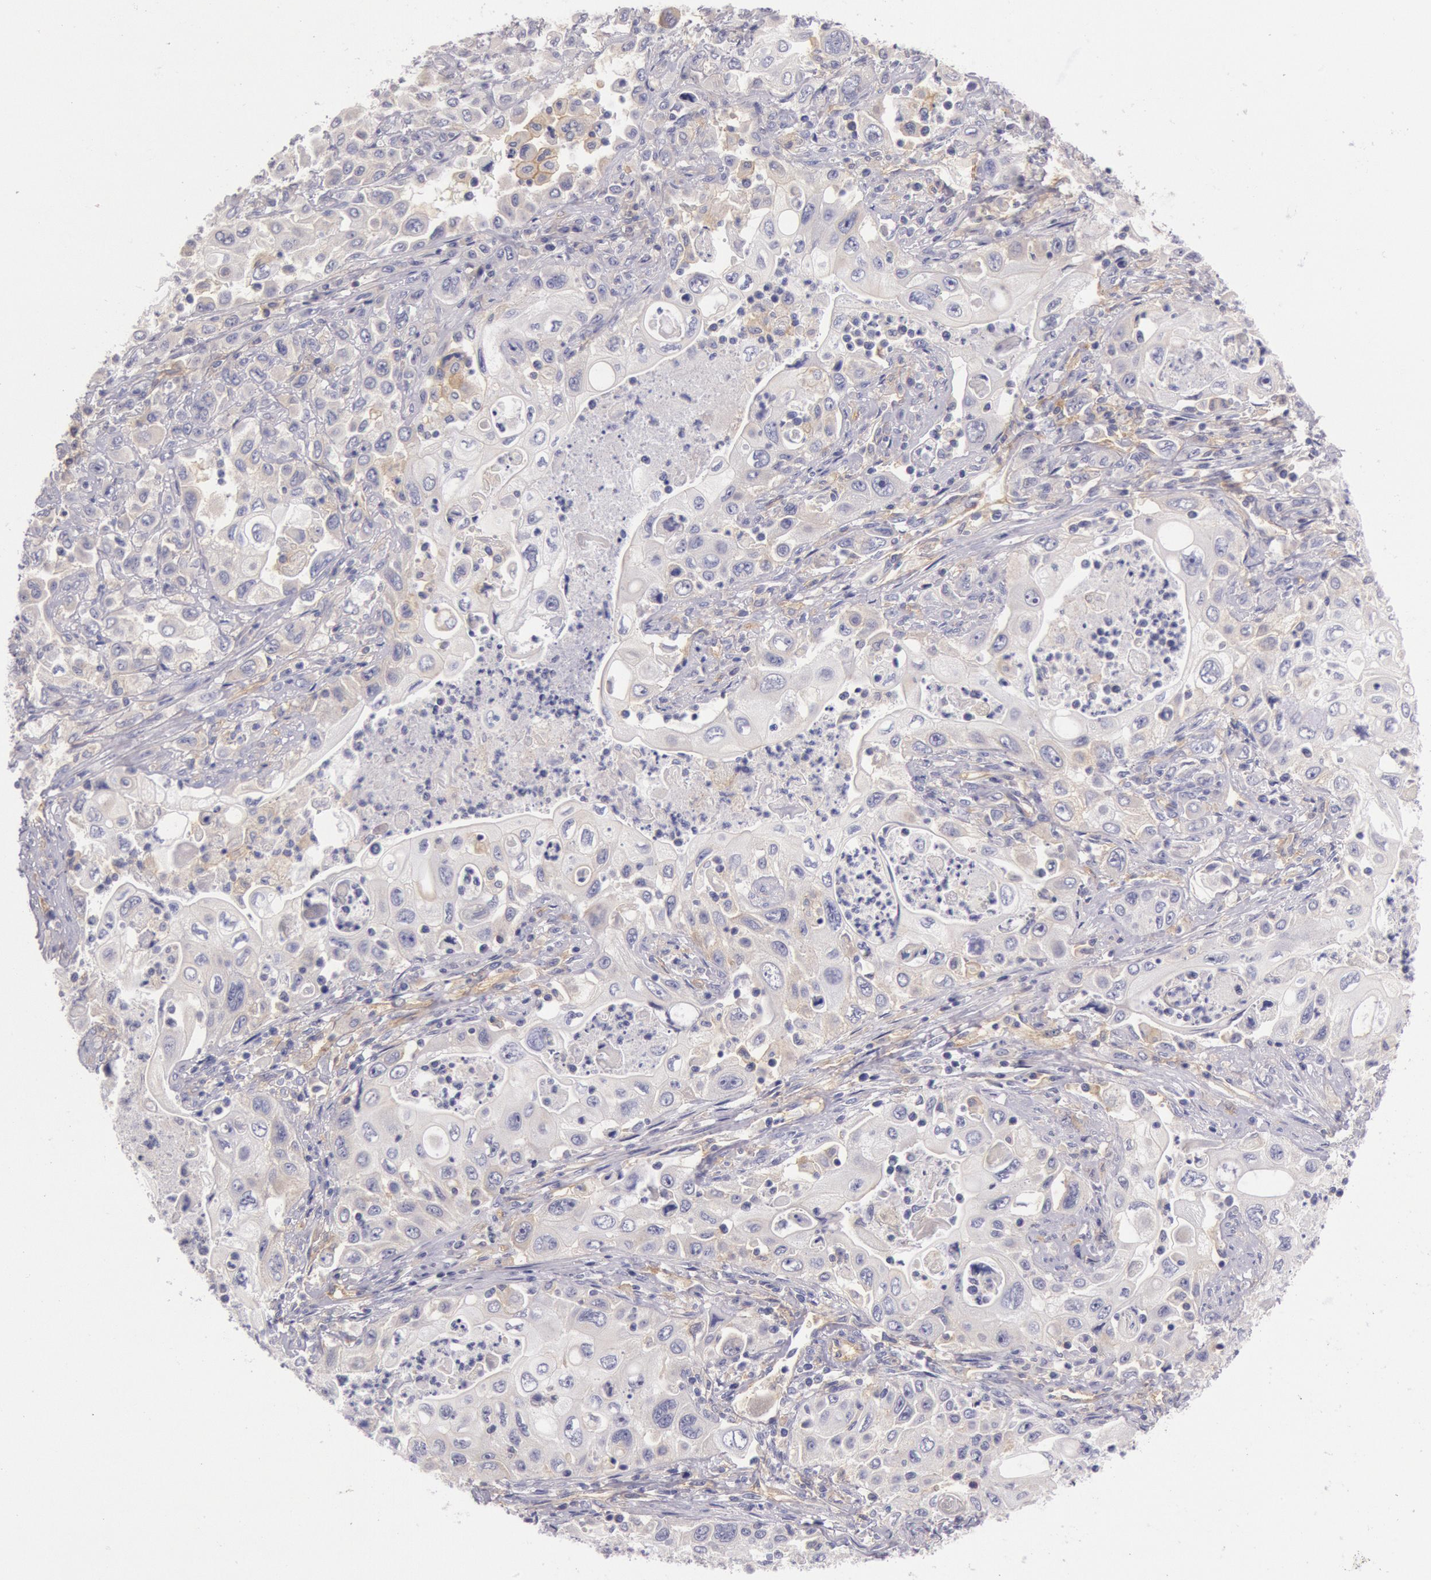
{"staining": {"intensity": "weak", "quantity": ">75%", "location": "cytoplasmic/membranous"}, "tissue": "pancreatic cancer", "cell_type": "Tumor cells", "image_type": "cancer", "snomed": [{"axis": "morphology", "description": "Adenocarcinoma, NOS"}, {"axis": "topography", "description": "Pancreas"}], "caption": "Immunohistochemical staining of human adenocarcinoma (pancreatic) displays low levels of weak cytoplasmic/membranous protein expression in approximately >75% of tumor cells.", "gene": "MYO5A", "patient": {"sex": "male", "age": 70}}